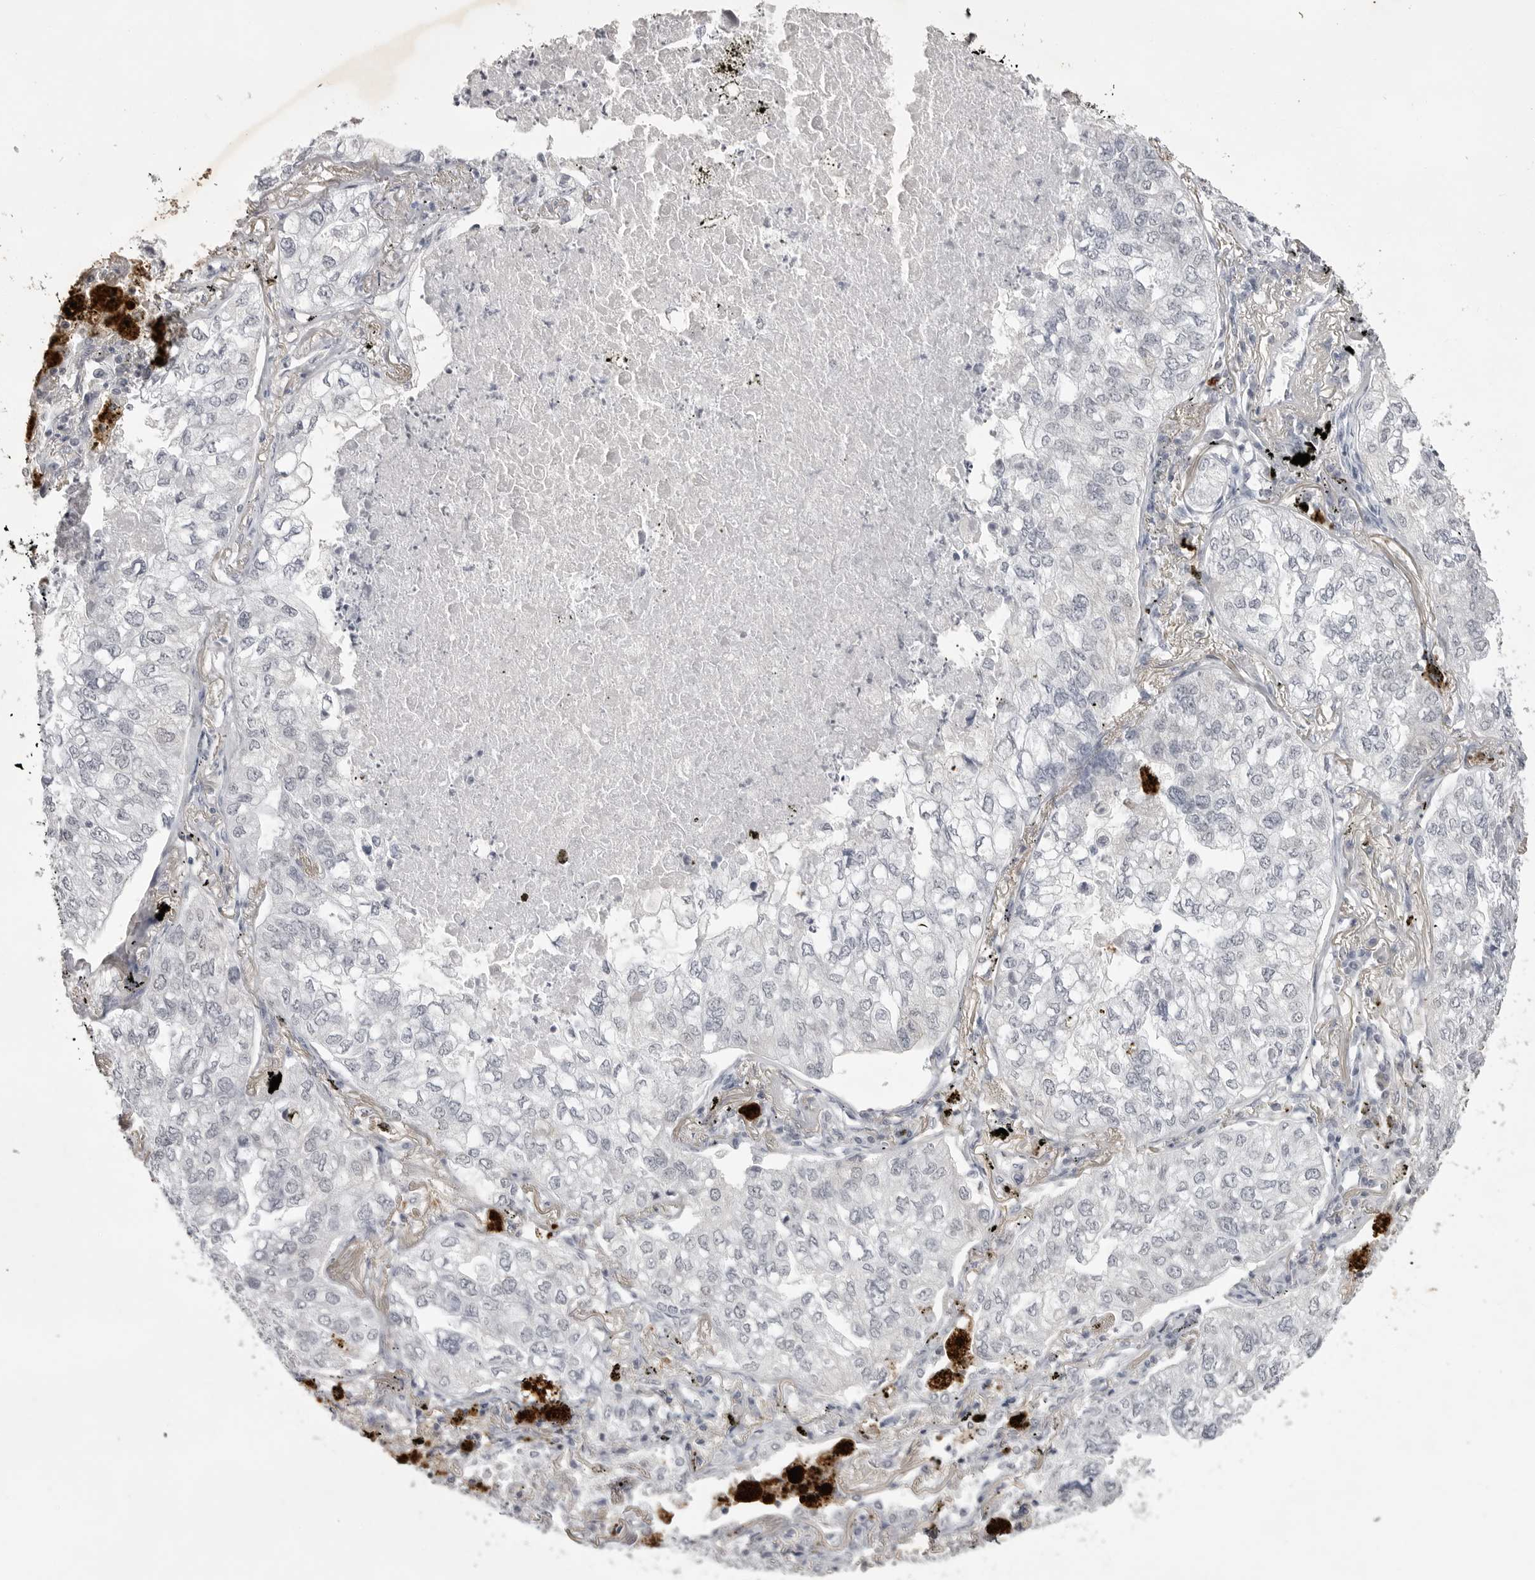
{"staining": {"intensity": "negative", "quantity": "none", "location": "none"}, "tissue": "lung cancer", "cell_type": "Tumor cells", "image_type": "cancer", "snomed": [{"axis": "morphology", "description": "Adenocarcinoma, NOS"}, {"axis": "topography", "description": "Lung"}], "caption": "High power microscopy micrograph of an immunohistochemistry image of lung cancer (adenocarcinoma), revealing no significant expression in tumor cells.", "gene": "RRM1", "patient": {"sex": "male", "age": 65}}